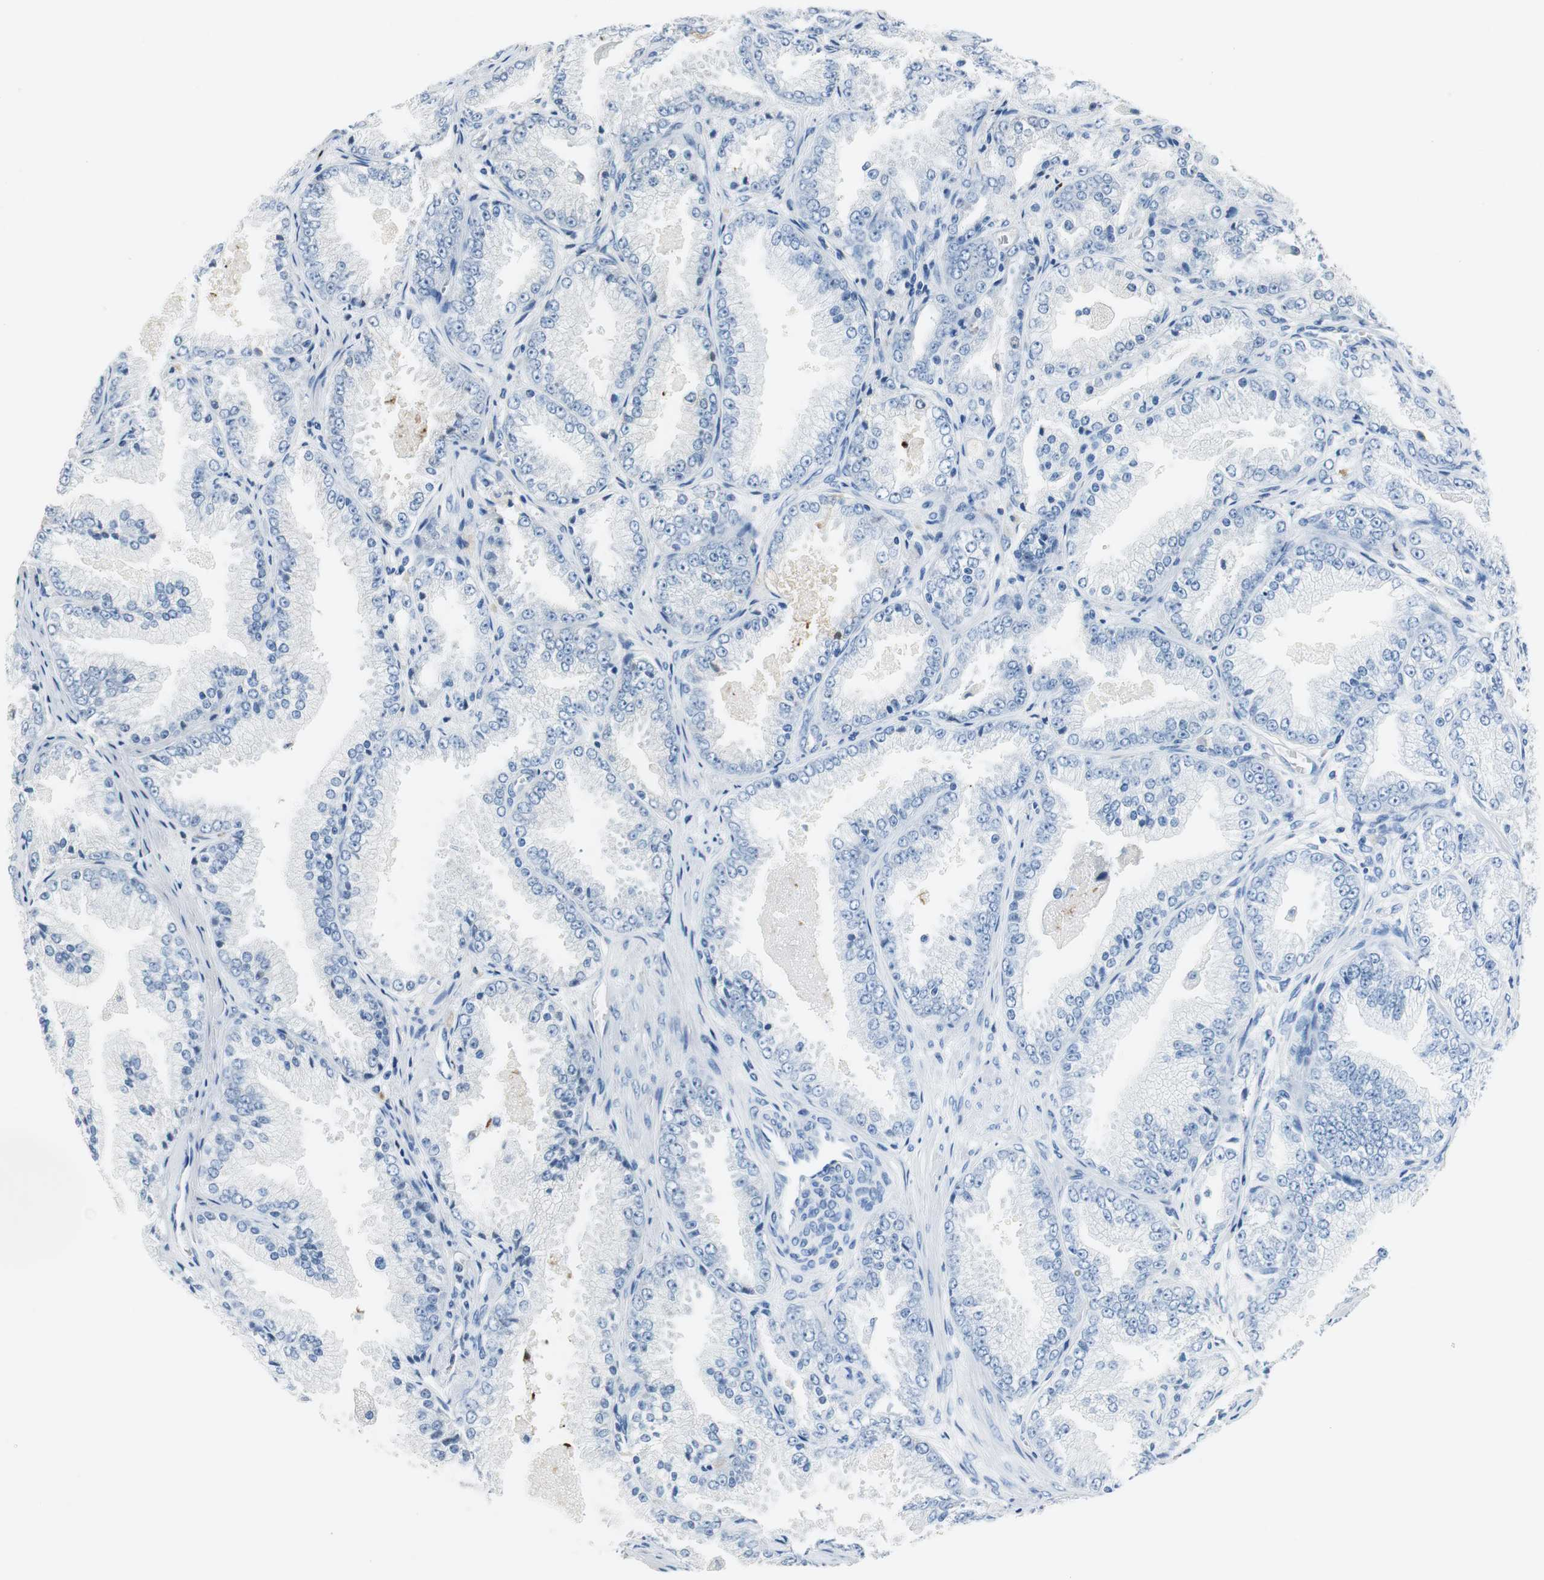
{"staining": {"intensity": "negative", "quantity": "none", "location": "none"}, "tissue": "prostate cancer", "cell_type": "Tumor cells", "image_type": "cancer", "snomed": [{"axis": "morphology", "description": "Adenocarcinoma, High grade"}, {"axis": "topography", "description": "Prostate"}], "caption": "Prostate adenocarcinoma (high-grade) stained for a protein using immunohistochemistry reveals no staining tumor cells.", "gene": "ORM1", "patient": {"sex": "male", "age": 61}}